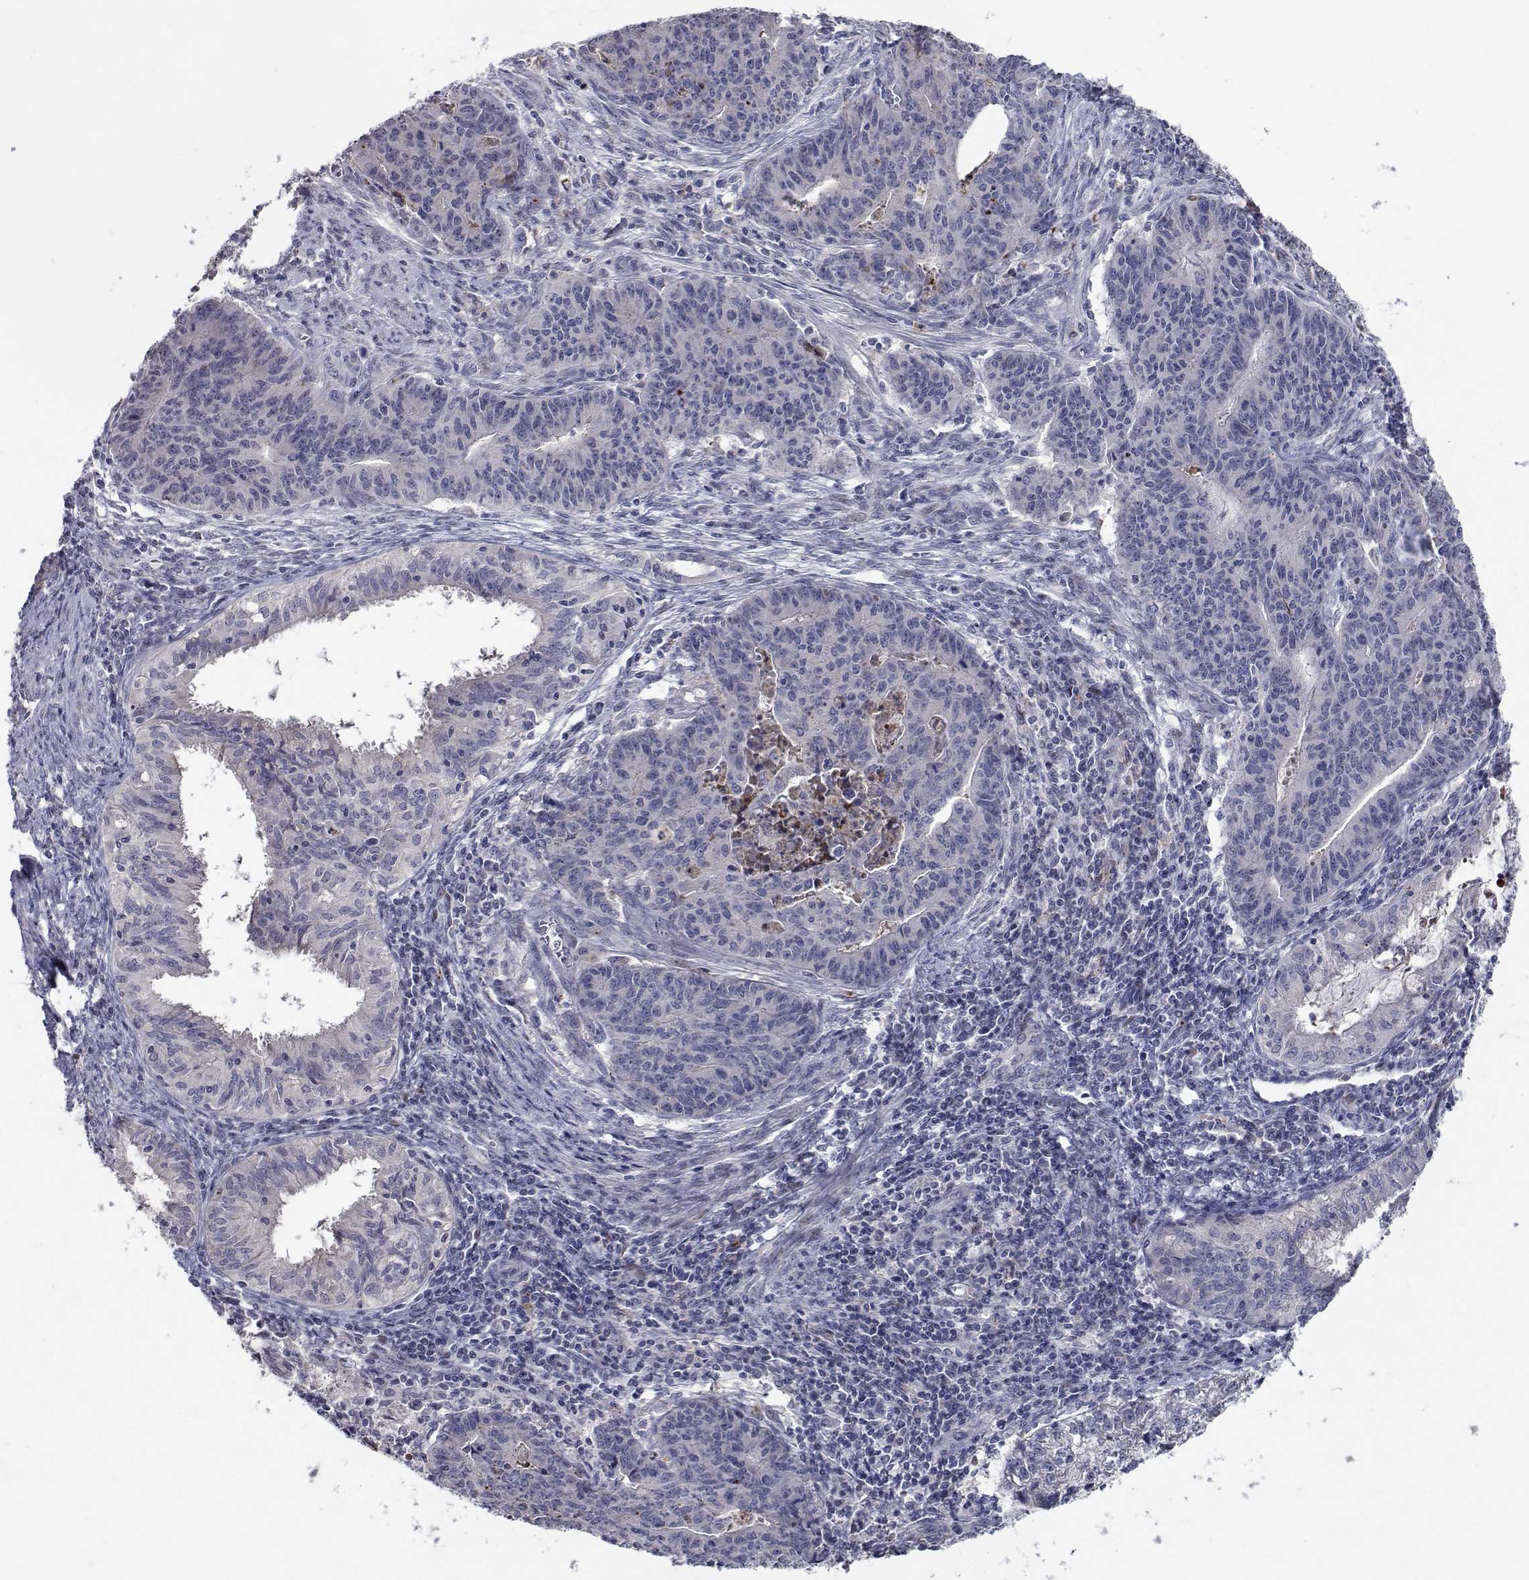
{"staining": {"intensity": "negative", "quantity": "none", "location": "none"}, "tissue": "endometrial cancer", "cell_type": "Tumor cells", "image_type": "cancer", "snomed": [{"axis": "morphology", "description": "Adenocarcinoma, NOS"}, {"axis": "topography", "description": "Endometrium"}], "caption": "Immunohistochemistry (IHC) histopathology image of neoplastic tissue: endometrial adenocarcinoma stained with DAB (3,3'-diaminobenzidine) reveals no significant protein expression in tumor cells.", "gene": "RBPJL", "patient": {"sex": "female", "age": 59}}